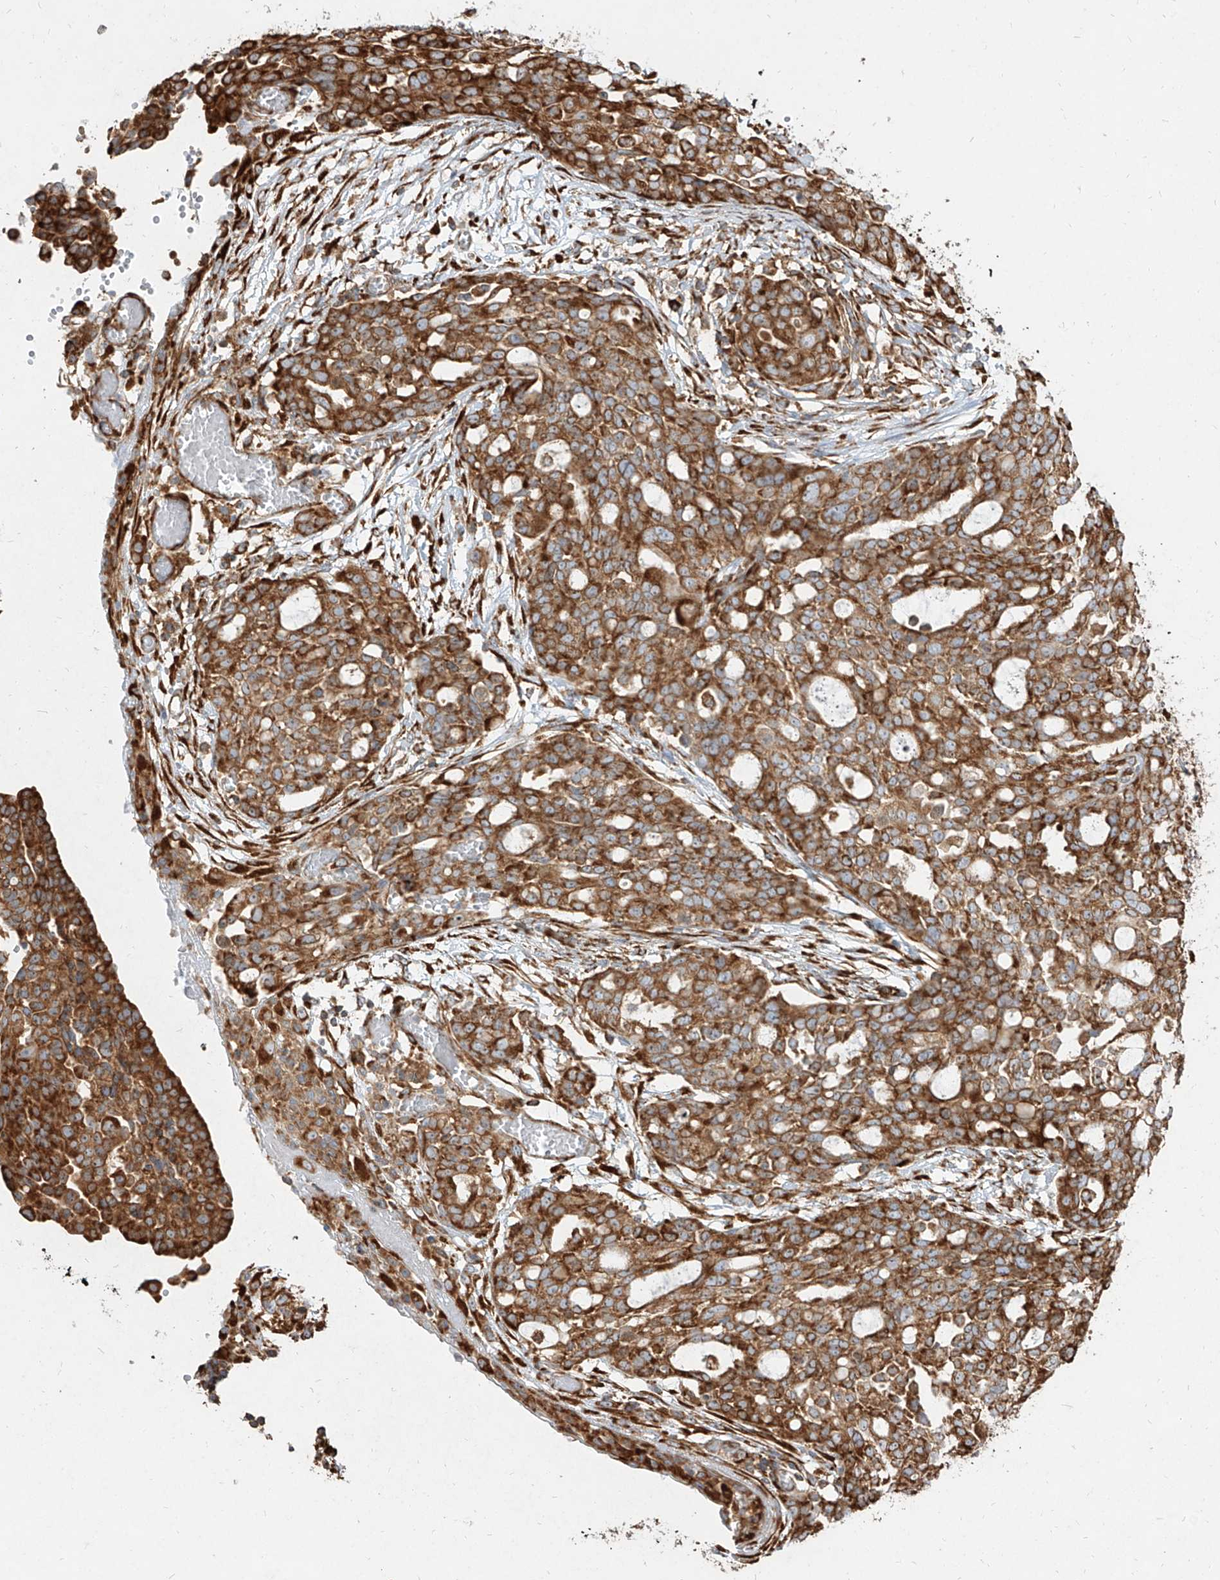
{"staining": {"intensity": "strong", "quantity": ">75%", "location": "cytoplasmic/membranous"}, "tissue": "ovarian cancer", "cell_type": "Tumor cells", "image_type": "cancer", "snomed": [{"axis": "morphology", "description": "Cystadenocarcinoma, serous, NOS"}, {"axis": "topography", "description": "Soft tissue"}, {"axis": "topography", "description": "Ovary"}], "caption": "Tumor cells show high levels of strong cytoplasmic/membranous positivity in approximately >75% of cells in ovarian cancer (serous cystadenocarcinoma). (DAB (3,3'-diaminobenzidine) = brown stain, brightfield microscopy at high magnification).", "gene": "RPS25", "patient": {"sex": "female", "age": 57}}